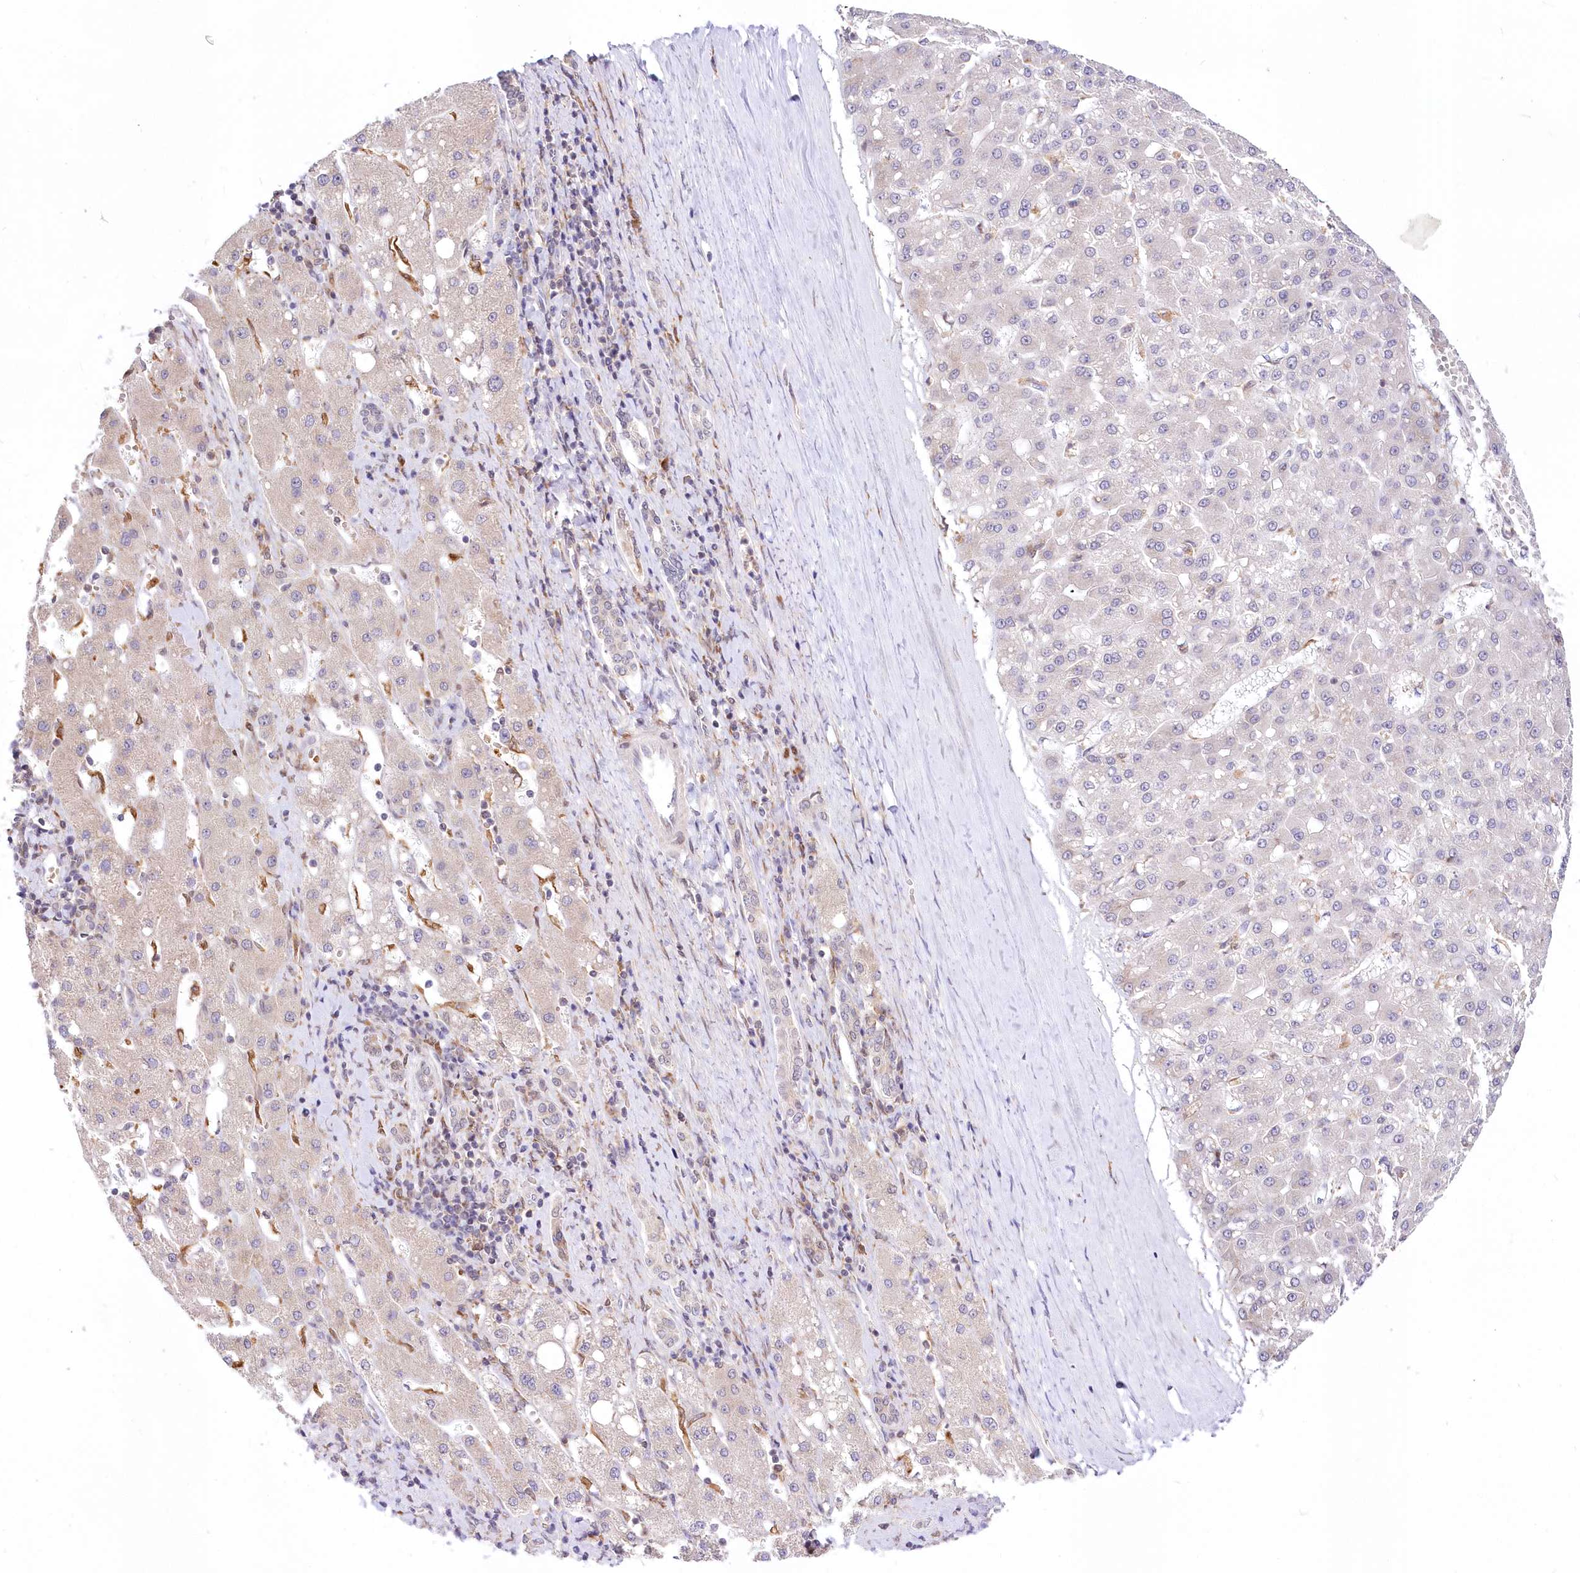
{"staining": {"intensity": "negative", "quantity": "none", "location": "none"}, "tissue": "liver cancer", "cell_type": "Tumor cells", "image_type": "cancer", "snomed": [{"axis": "morphology", "description": "Carcinoma, Hepatocellular, NOS"}, {"axis": "topography", "description": "Liver"}], "caption": "Tumor cells are negative for brown protein staining in liver cancer.", "gene": "LDB1", "patient": {"sex": "male", "age": 67}}